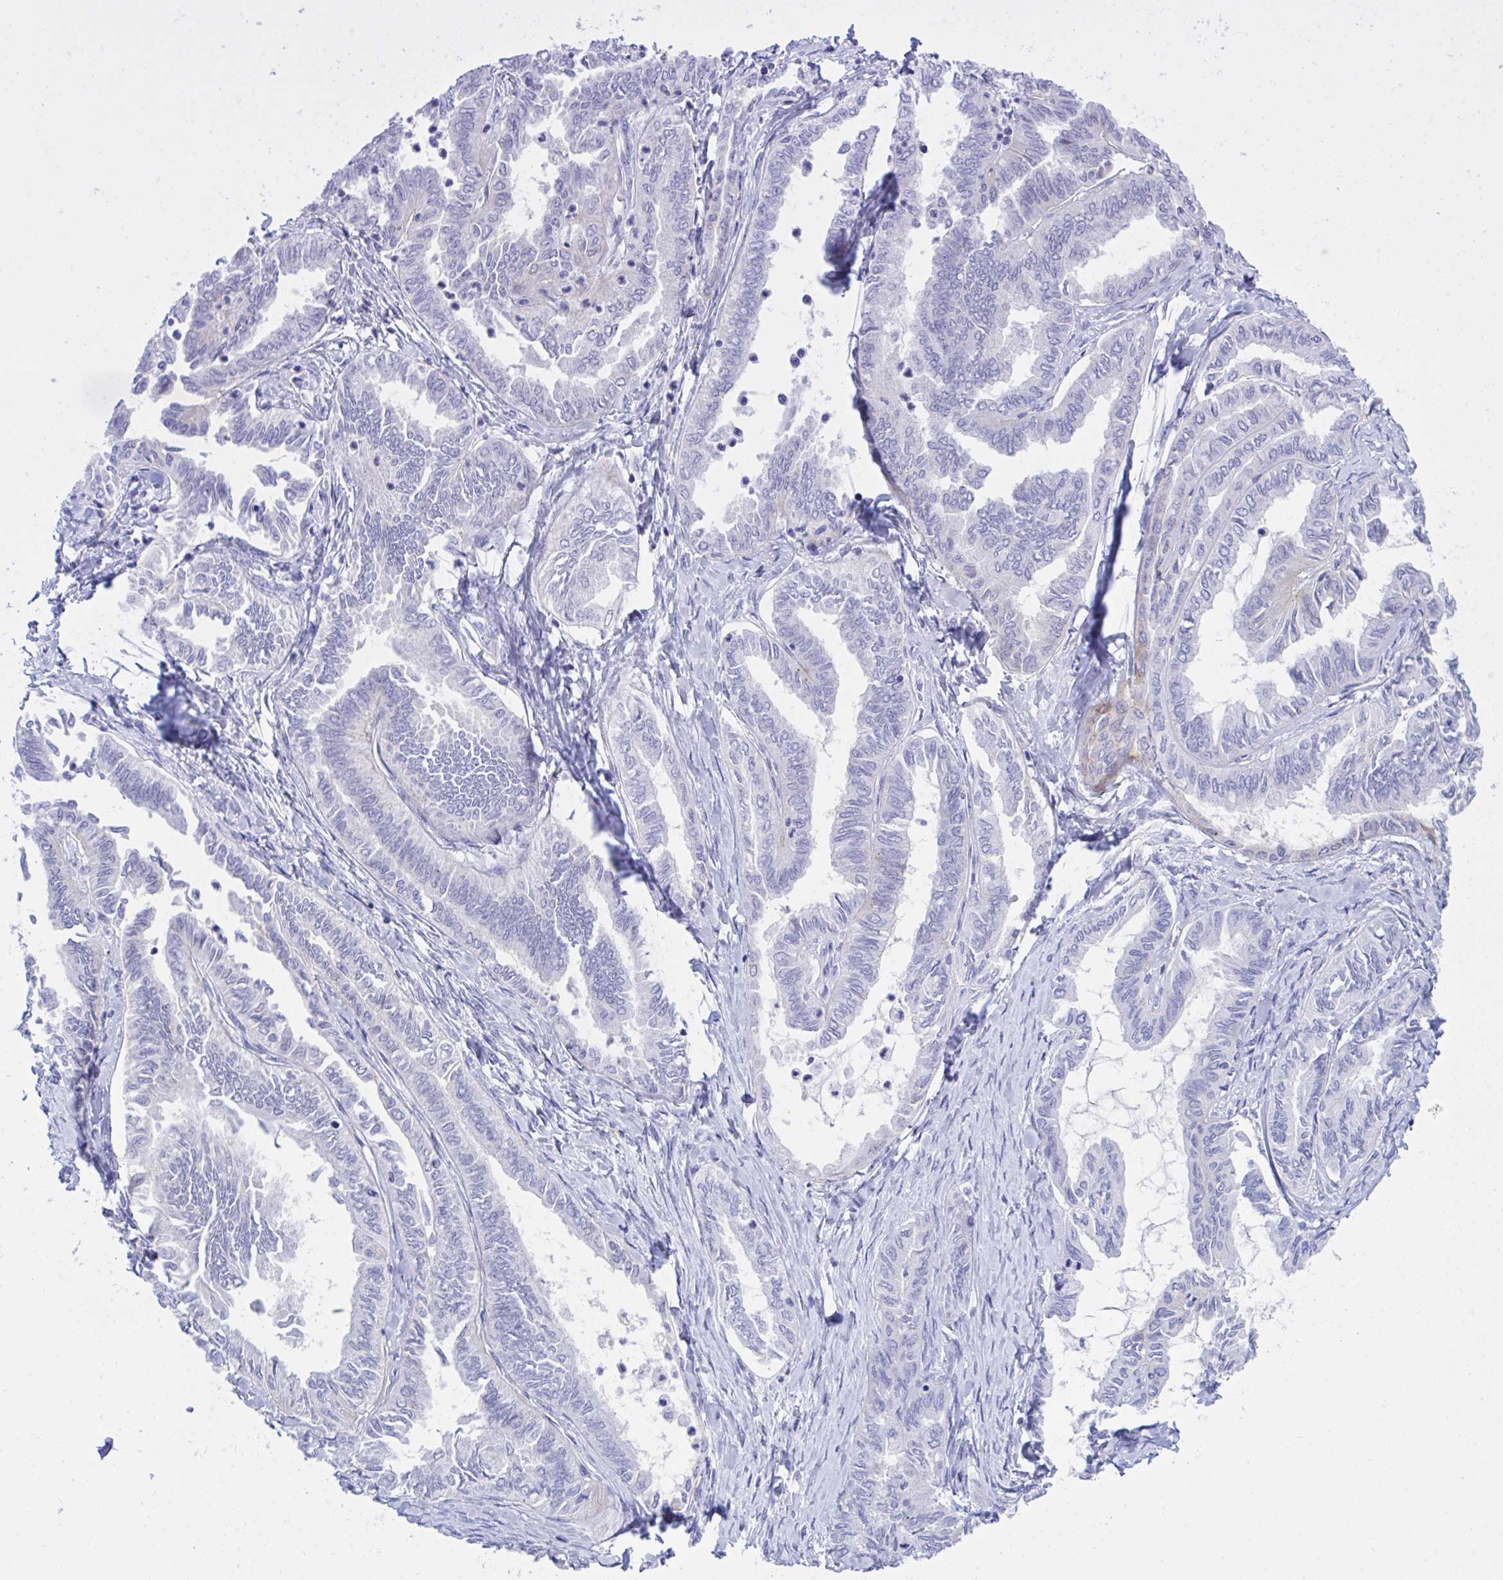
{"staining": {"intensity": "negative", "quantity": "none", "location": "none"}, "tissue": "ovarian cancer", "cell_type": "Tumor cells", "image_type": "cancer", "snomed": [{"axis": "morphology", "description": "Carcinoma, endometroid"}, {"axis": "topography", "description": "Ovary"}], "caption": "Image shows no protein positivity in tumor cells of ovarian cancer (endometroid carcinoma) tissue. Brightfield microscopy of immunohistochemistry stained with DAB (3,3'-diaminobenzidine) (brown) and hematoxylin (blue), captured at high magnification.", "gene": "BEX5", "patient": {"sex": "female", "age": 70}}